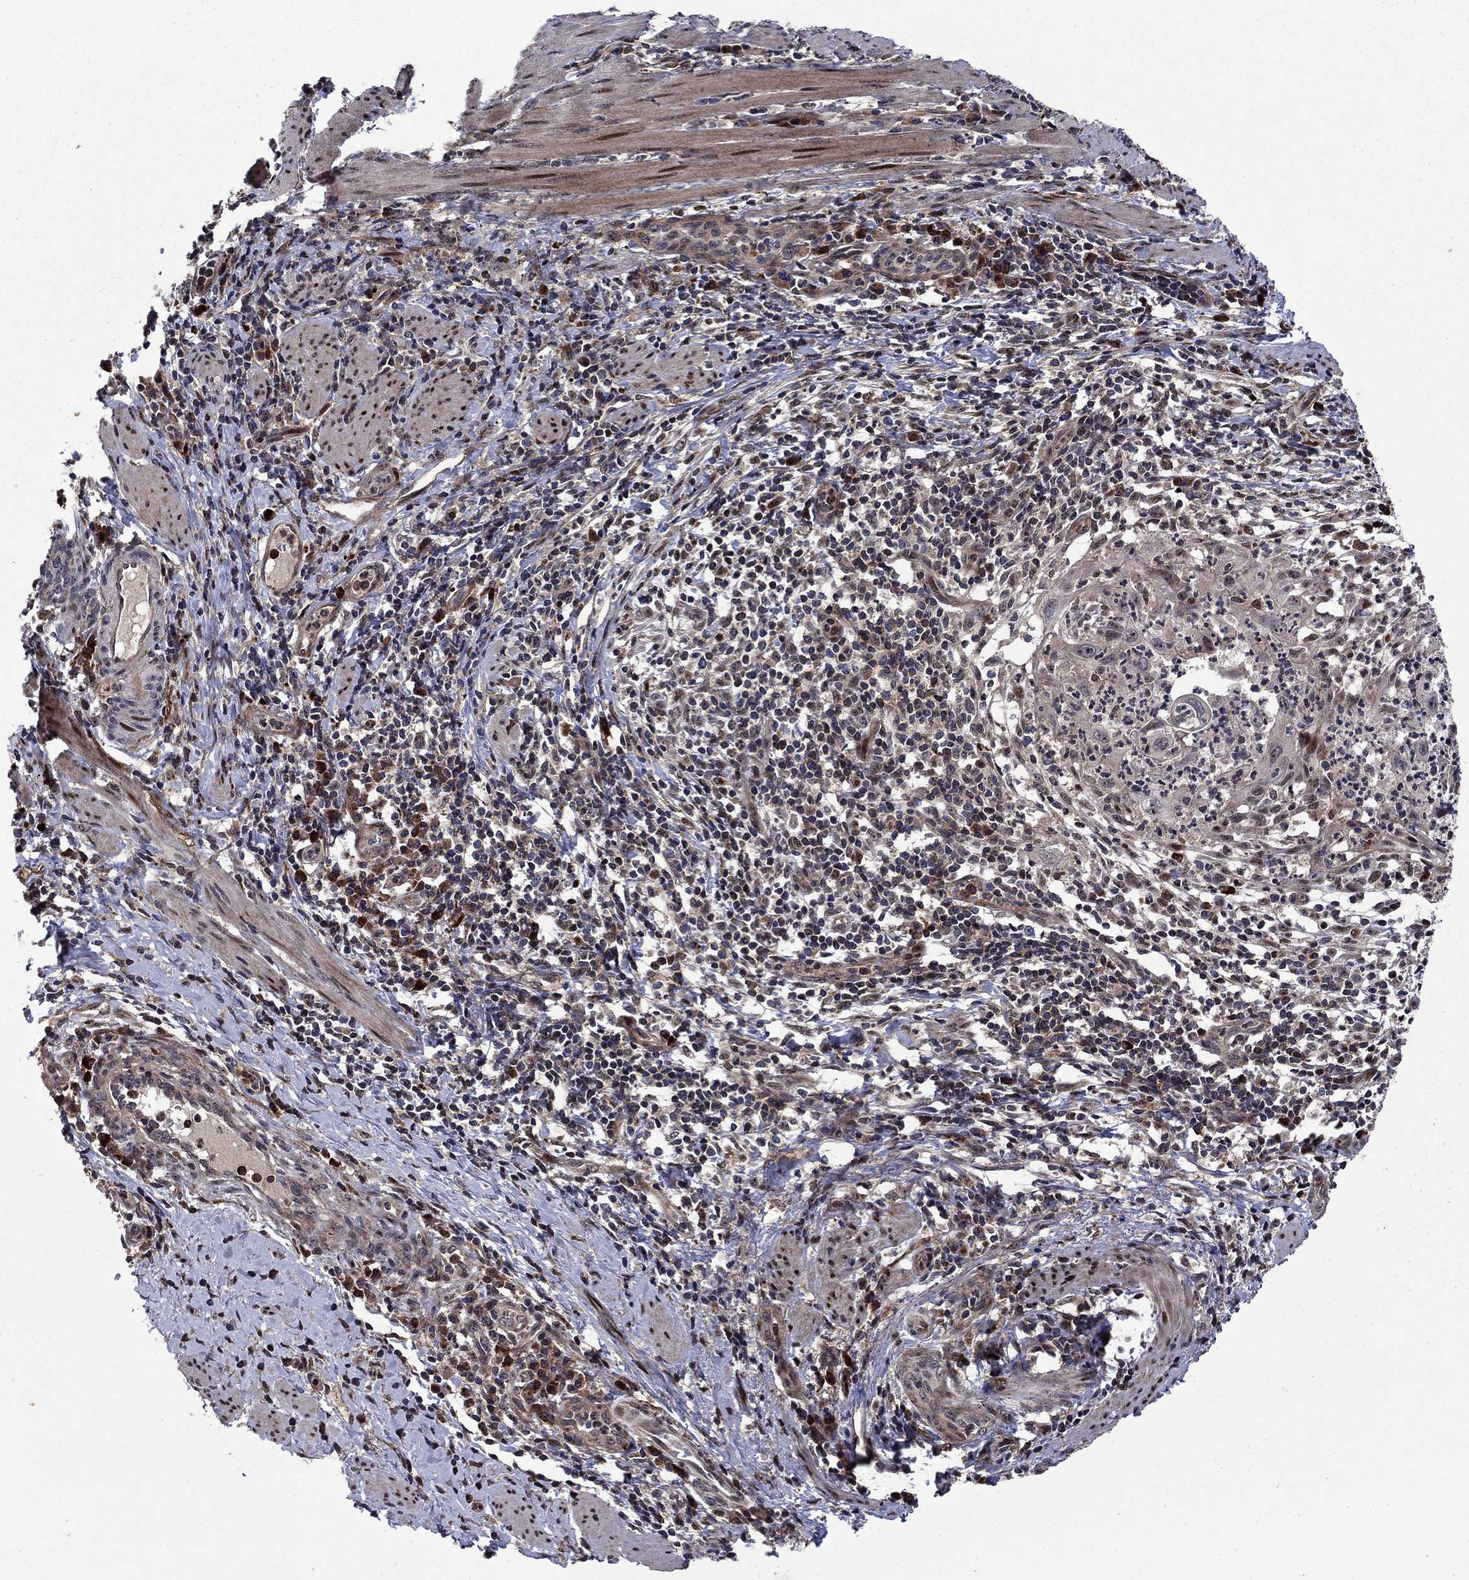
{"staining": {"intensity": "moderate", "quantity": "<25%", "location": "cytoplasmic/membranous,nuclear"}, "tissue": "cervical cancer", "cell_type": "Tumor cells", "image_type": "cancer", "snomed": [{"axis": "morphology", "description": "Squamous cell carcinoma, NOS"}, {"axis": "topography", "description": "Cervix"}], "caption": "Immunohistochemistry (IHC) image of neoplastic tissue: human cervical cancer stained using immunohistochemistry (IHC) demonstrates low levels of moderate protein expression localized specifically in the cytoplasmic/membranous and nuclear of tumor cells, appearing as a cytoplasmic/membranous and nuclear brown color.", "gene": "AGTPBP1", "patient": {"sex": "female", "age": 26}}